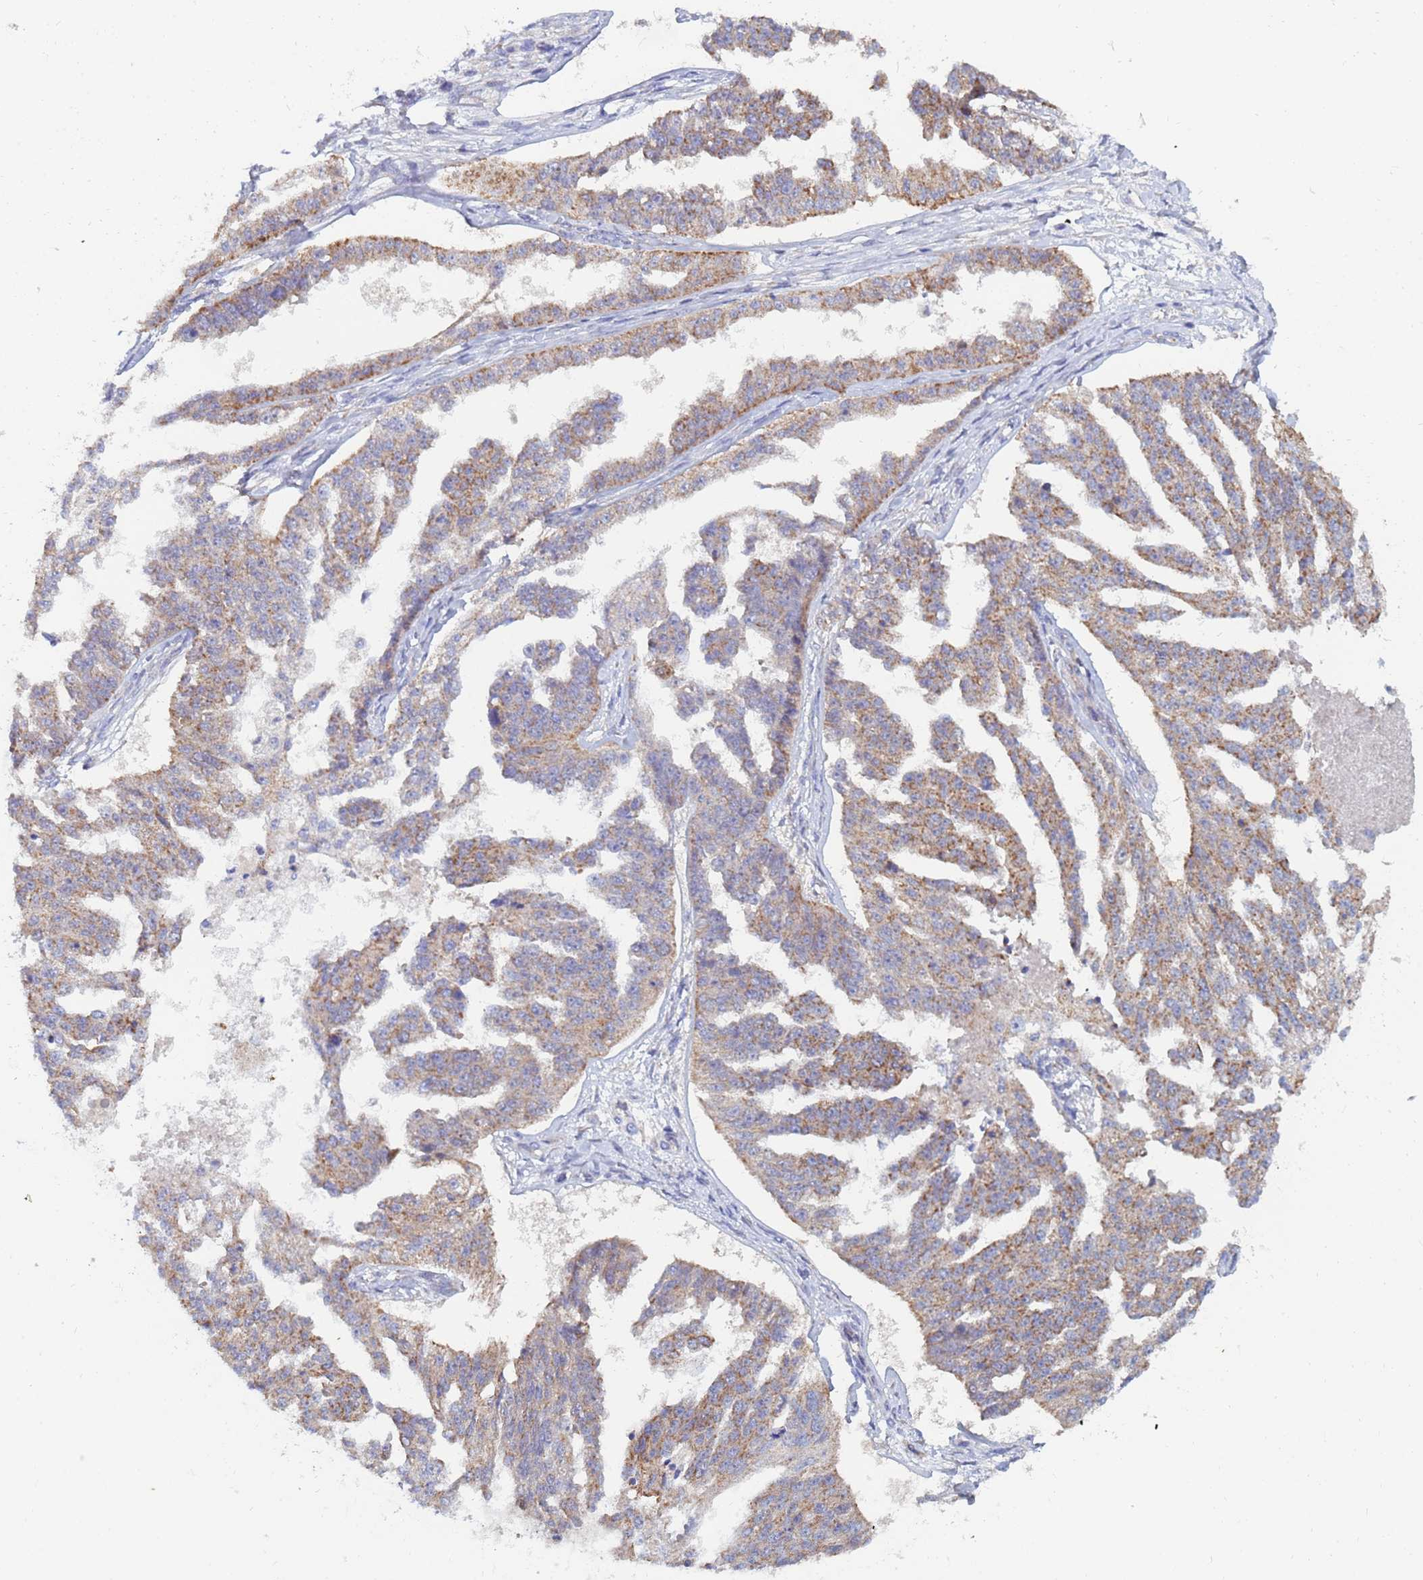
{"staining": {"intensity": "moderate", "quantity": ">75%", "location": "cytoplasmic/membranous"}, "tissue": "ovarian cancer", "cell_type": "Tumor cells", "image_type": "cancer", "snomed": [{"axis": "morphology", "description": "Cystadenocarcinoma, serous, NOS"}, {"axis": "topography", "description": "Ovary"}], "caption": "Approximately >75% of tumor cells in ovarian cancer (serous cystadenocarcinoma) display moderate cytoplasmic/membranous protein staining as visualized by brown immunohistochemical staining.", "gene": "SDR39U1", "patient": {"sex": "female", "age": 58}}